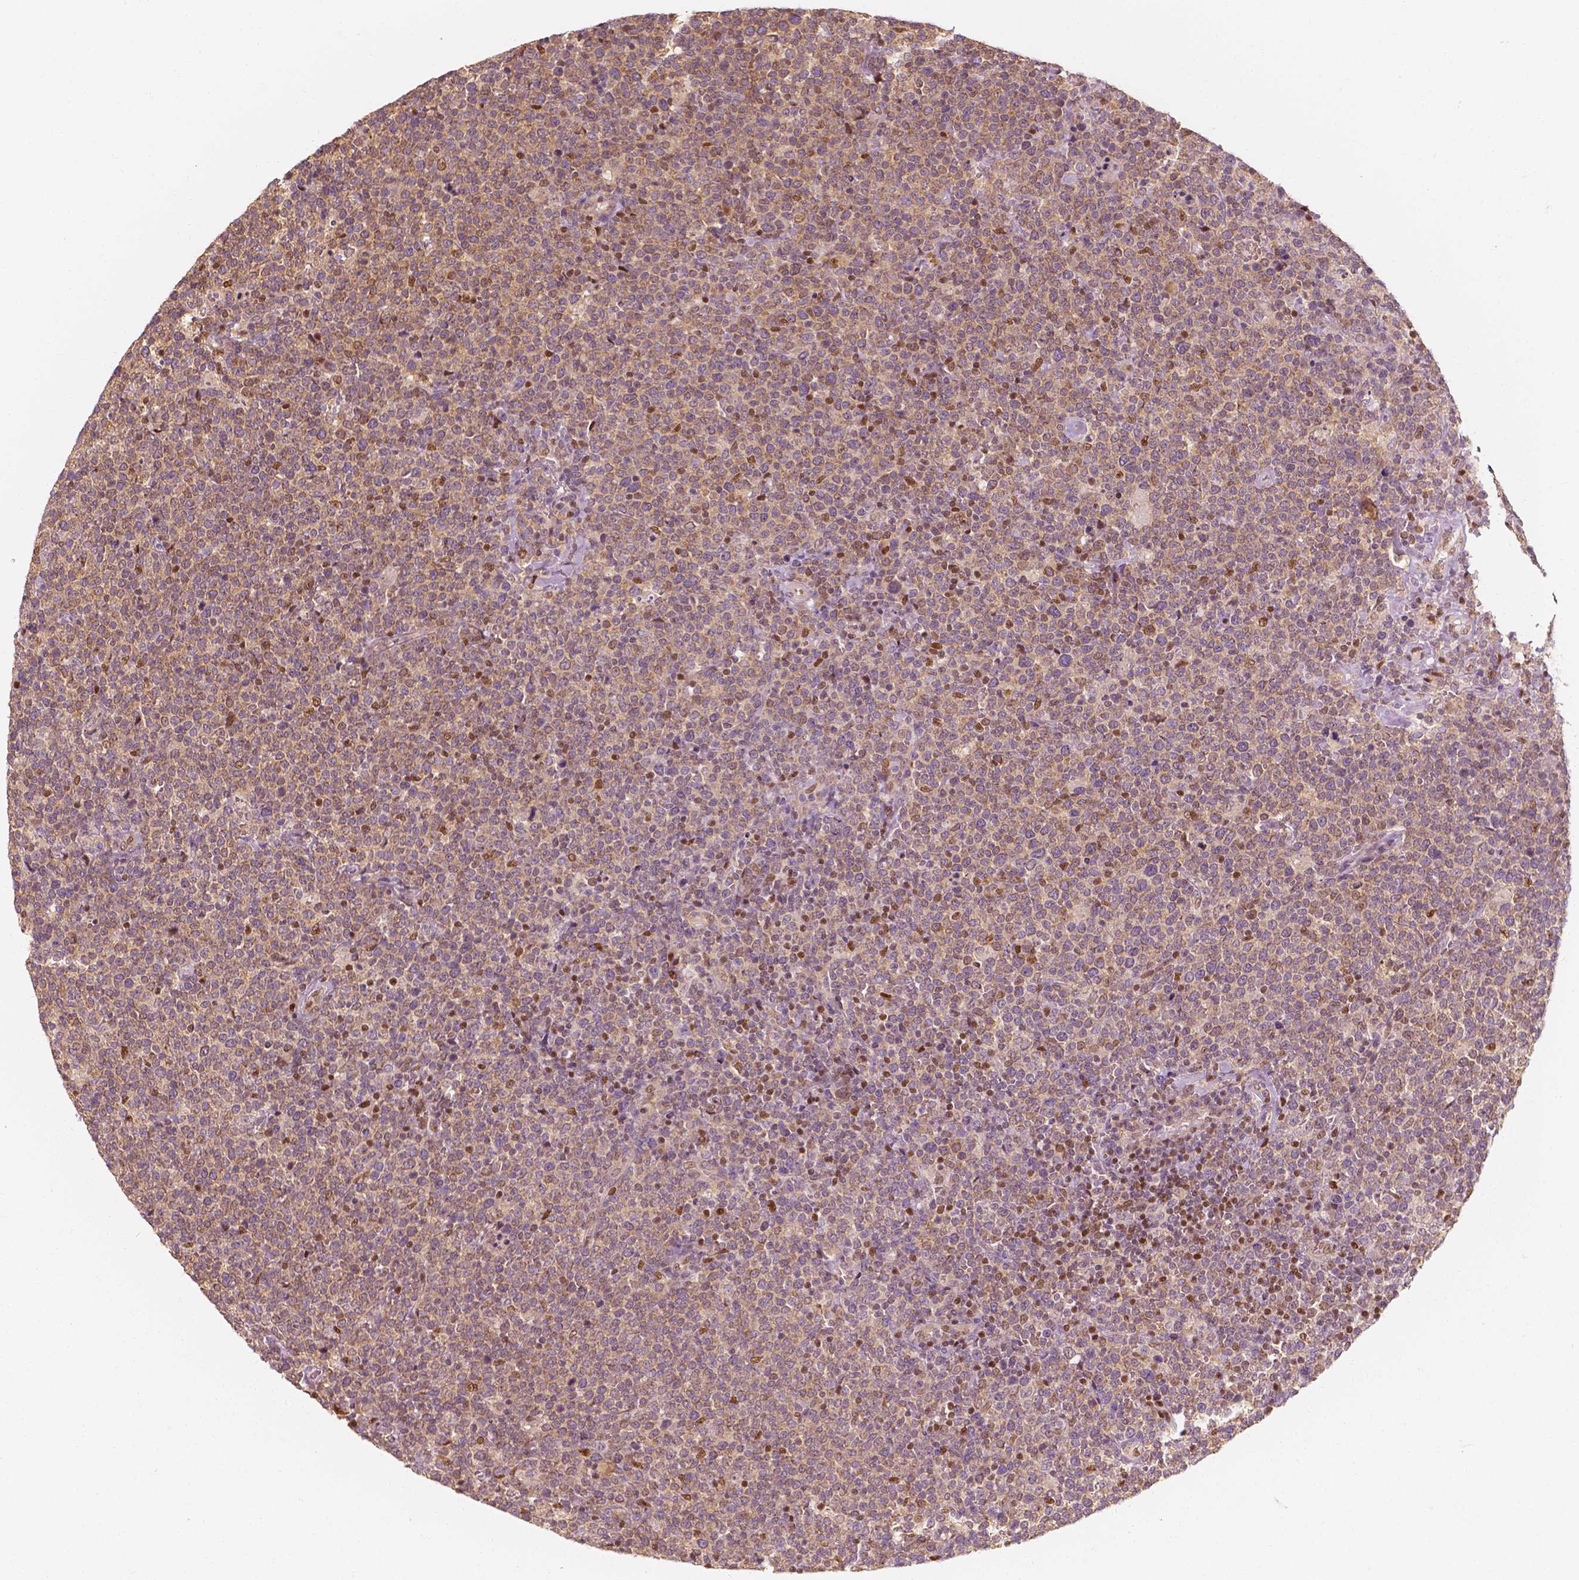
{"staining": {"intensity": "weak", "quantity": "<25%", "location": "cytoplasmic/membranous,nuclear"}, "tissue": "lymphoma", "cell_type": "Tumor cells", "image_type": "cancer", "snomed": [{"axis": "morphology", "description": "Malignant lymphoma, non-Hodgkin's type, High grade"}, {"axis": "topography", "description": "Lymph node"}], "caption": "Image shows no significant protein staining in tumor cells of lymphoma.", "gene": "TBC1D17", "patient": {"sex": "male", "age": 61}}